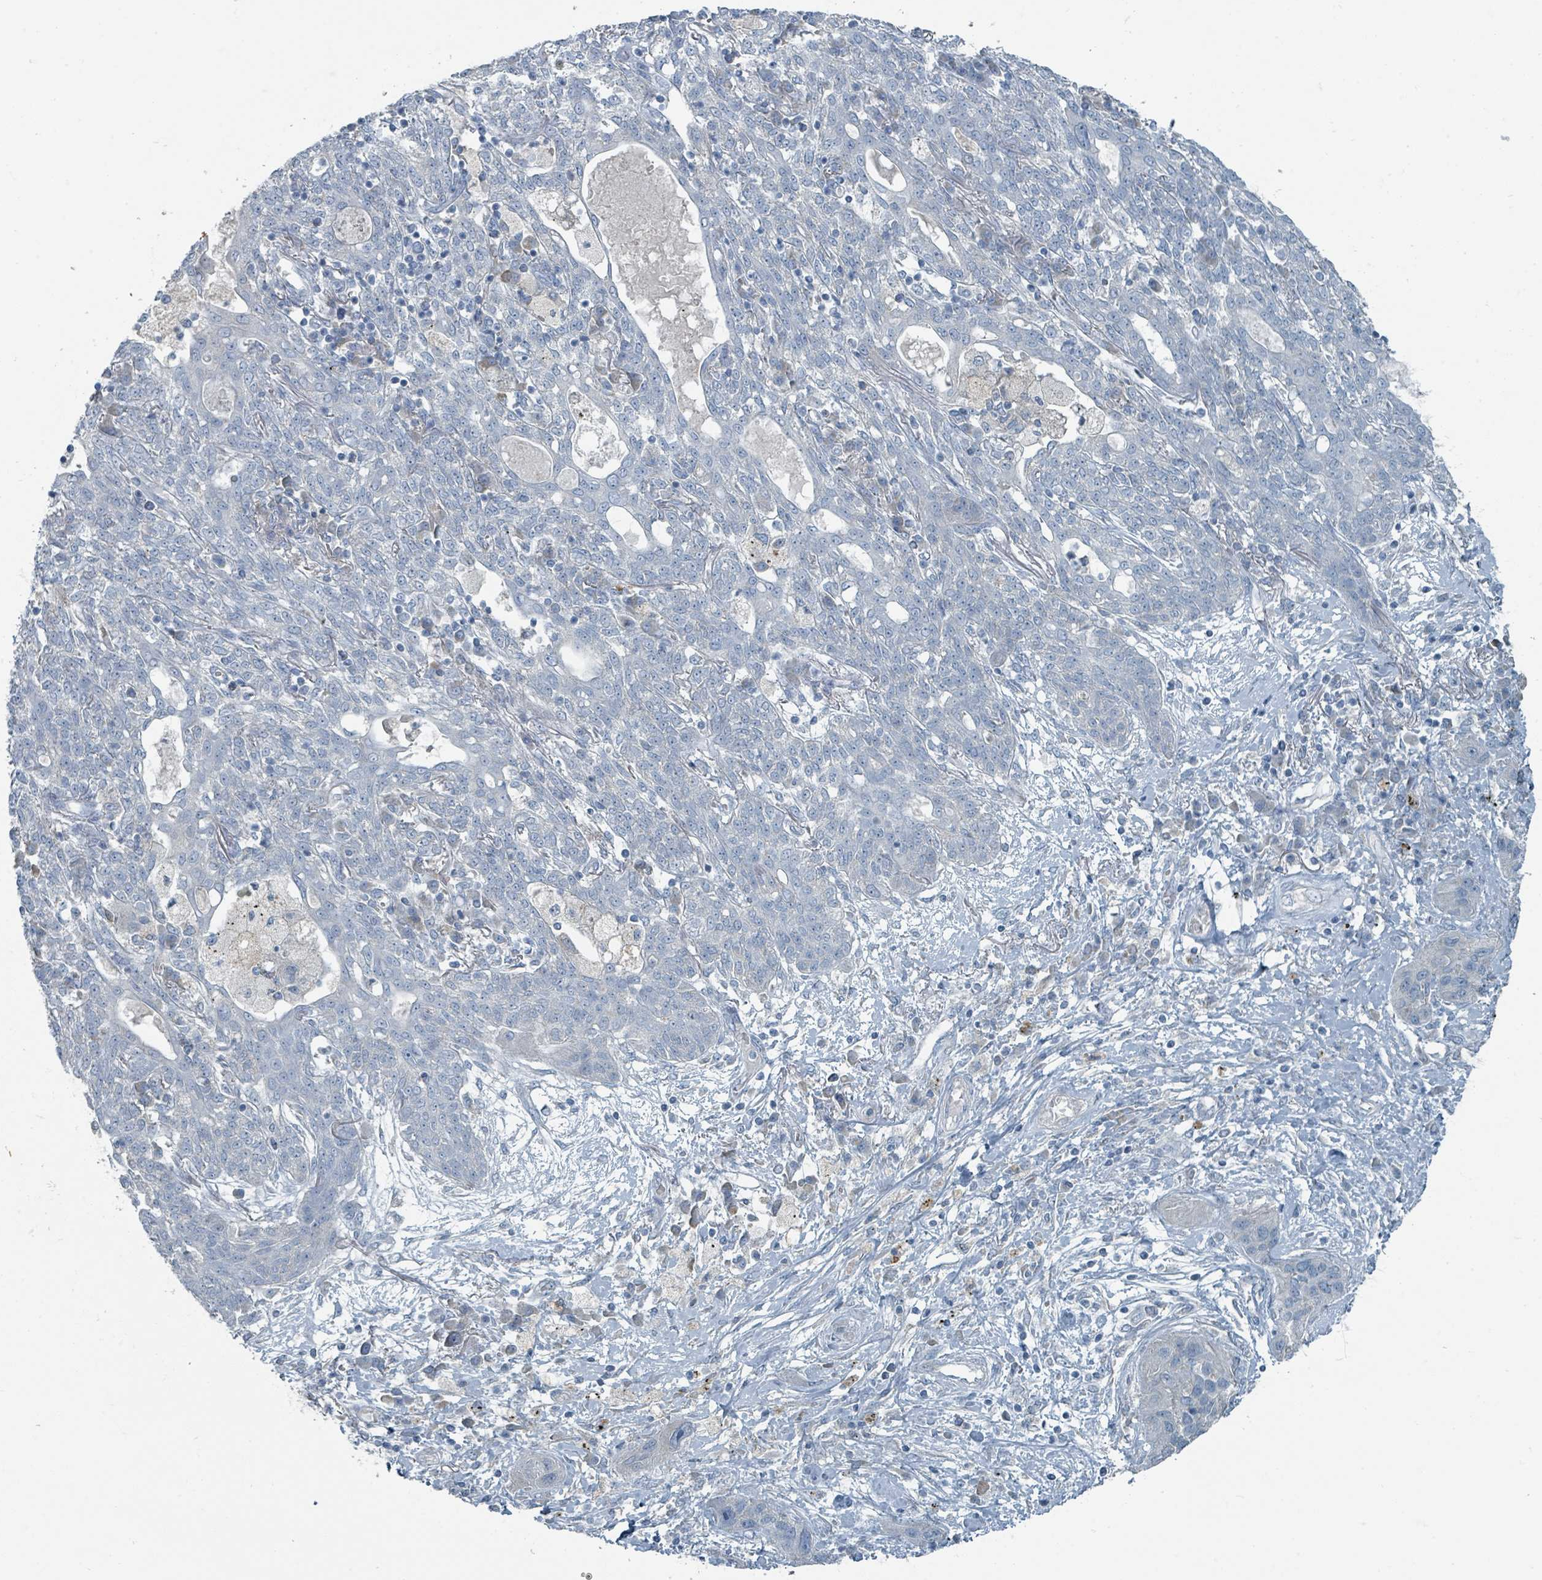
{"staining": {"intensity": "negative", "quantity": "none", "location": "none"}, "tissue": "lung cancer", "cell_type": "Tumor cells", "image_type": "cancer", "snomed": [{"axis": "morphology", "description": "Squamous cell carcinoma, NOS"}, {"axis": "topography", "description": "Lung"}], "caption": "Immunohistochemistry photomicrograph of neoplastic tissue: lung squamous cell carcinoma stained with DAB shows no significant protein staining in tumor cells. (DAB immunohistochemistry with hematoxylin counter stain).", "gene": "RASA4", "patient": {"sex": "female", "age": 70}}